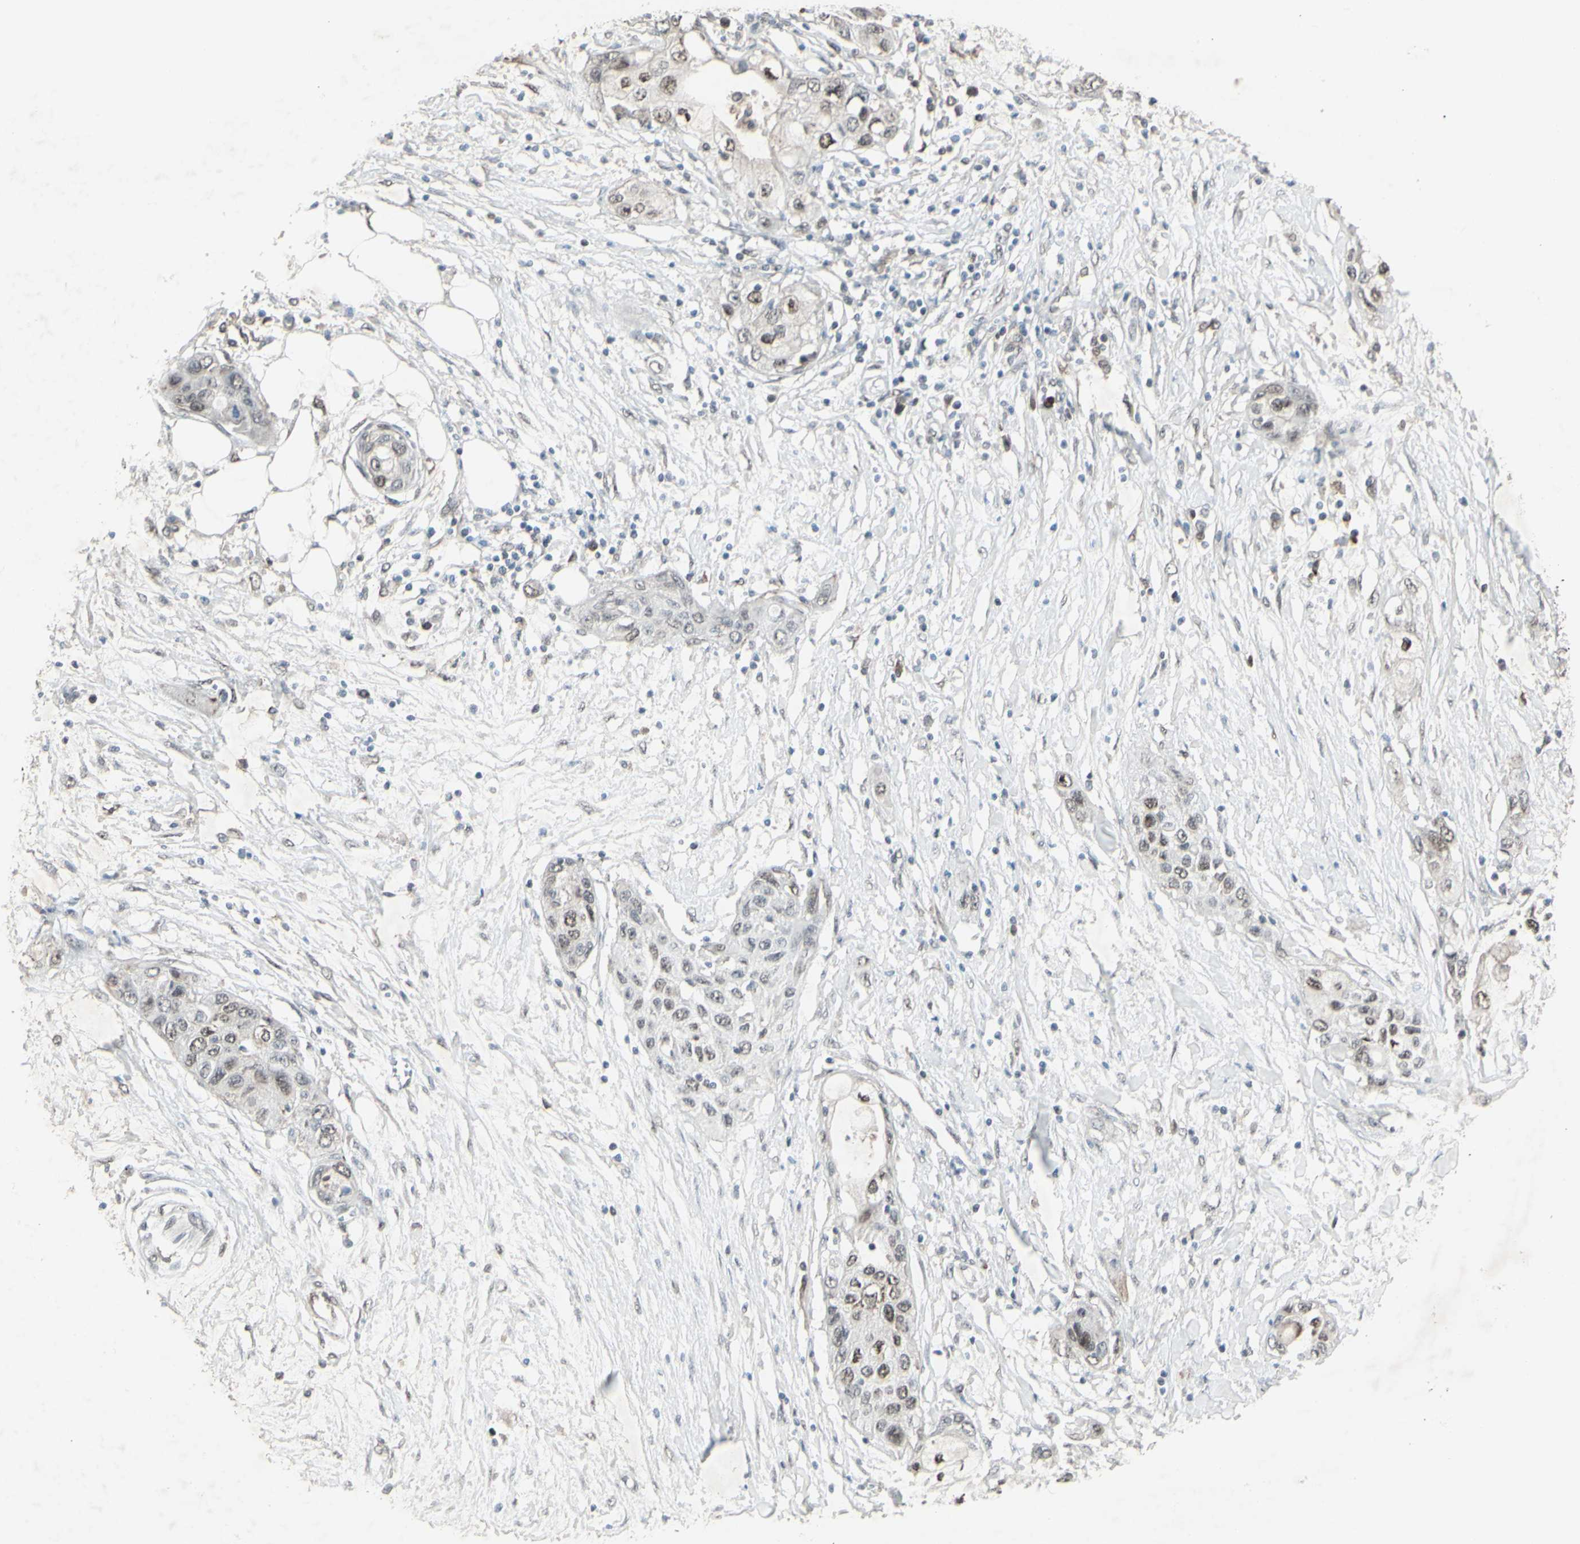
{"staining": {"intensity": "weak", "quantity": "<25%", "location": "nuclear"}, "tissue": "pancreatic cancer", "cell_type": "Tumor cells", "image_type": "cancer", "snomed": [{"axis": "morphology", "description": "Adenocarcinoma, NOS"}, {"axis": "topography", "description": "Pancreas"}], "caption": "Tumor cells are negative for brown protein staining in adenocarcinoma (pancreatic).", "gene": "CD33", "patient": {"sex": "female", "age": 70}}